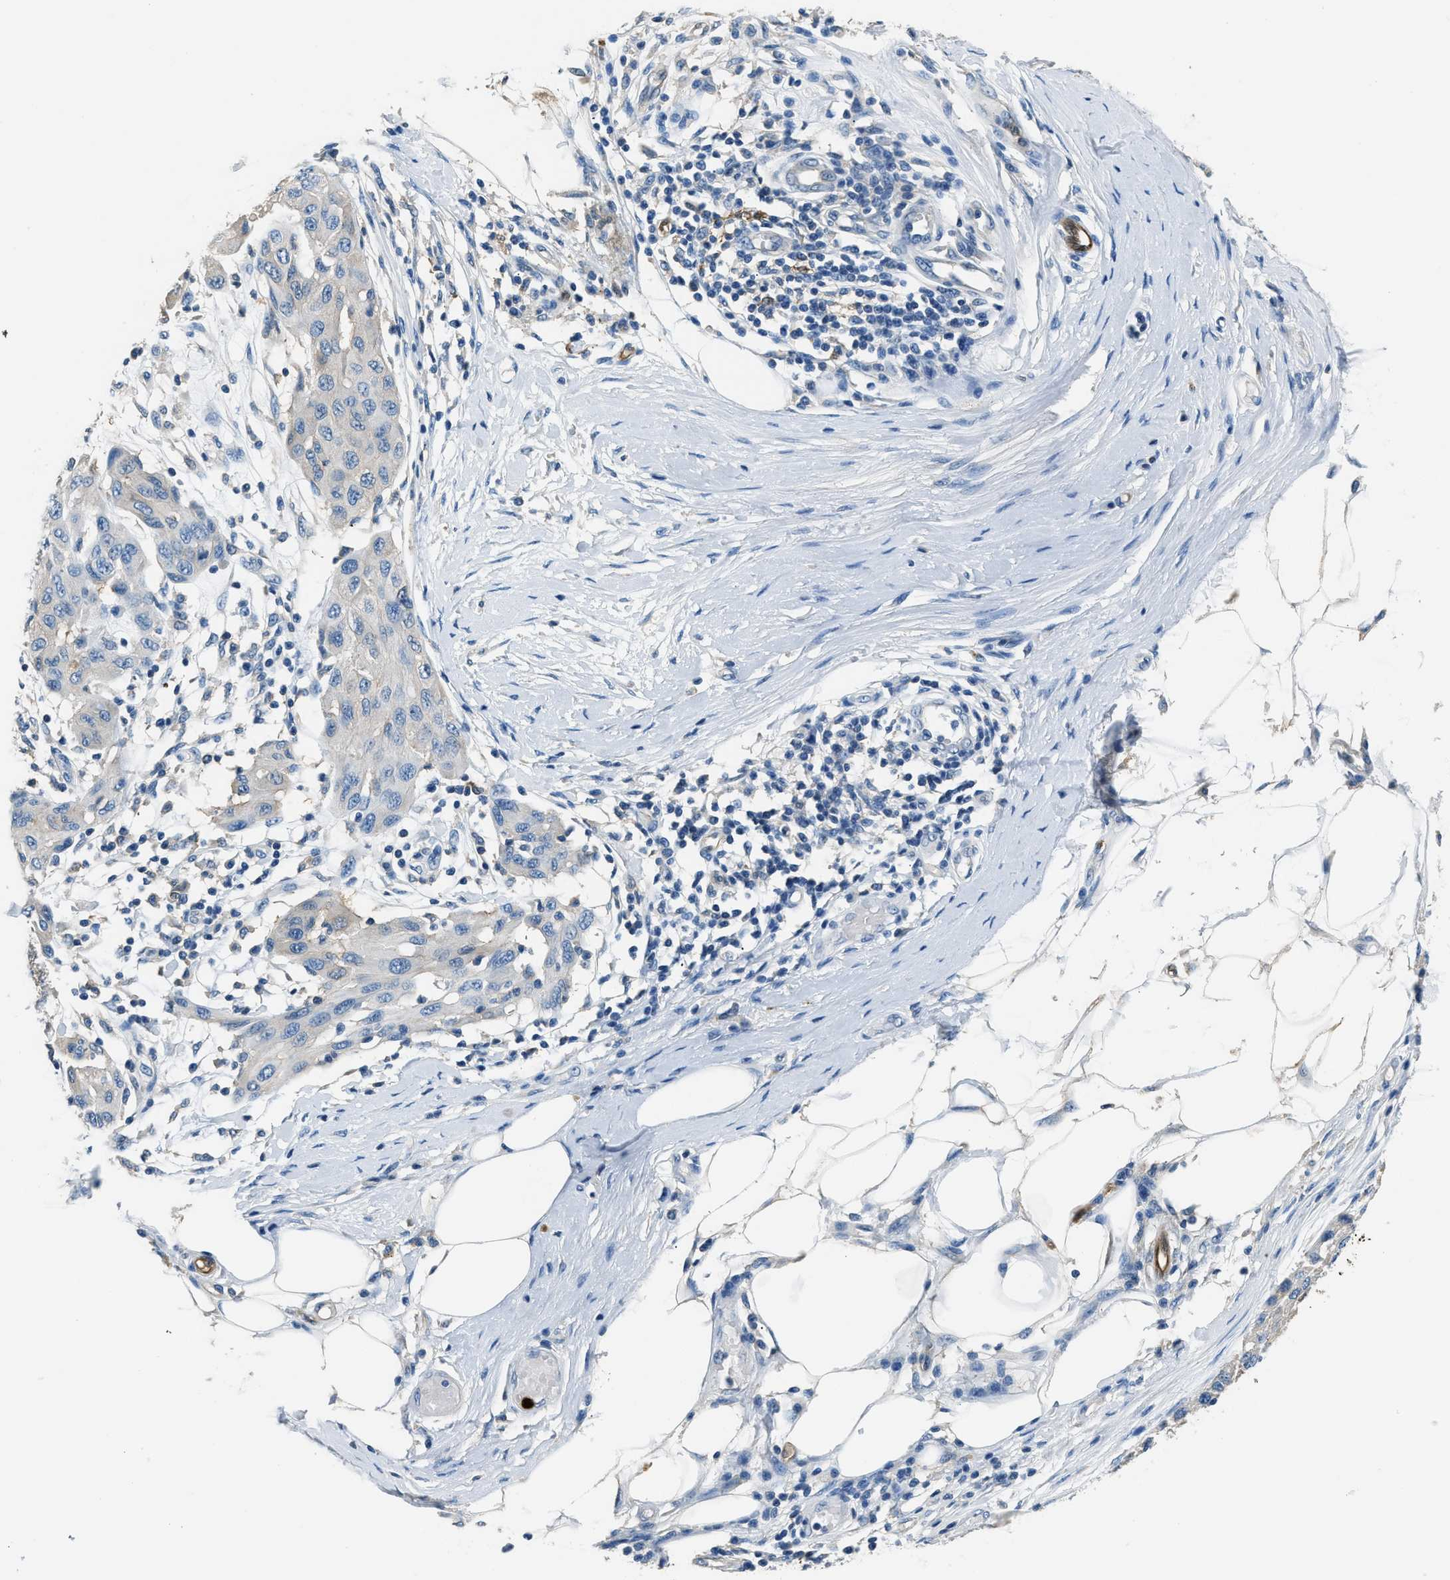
{"staining": {"intensity": "negative", "quantity": "none", "location": "none"}, "tissue": "melanoma", "cell_type": "Tumor cells", "image_type": "cancer", "snomed": [{"axis": "morphology", "description": "Normal tissue, NOS"}, {"axis": "morphology", "description": "Malignant melanoma, NOS"}, {"axis": "topography", "description": "Skin"}], "caption": "DAB (3,3'-diaminobenzidine) immunohistochemical staining of human melanoma reveals no significant positivity in tumor cells.", "gene": "ANXA3", "patient": {"sex": "male", "age": 62}}